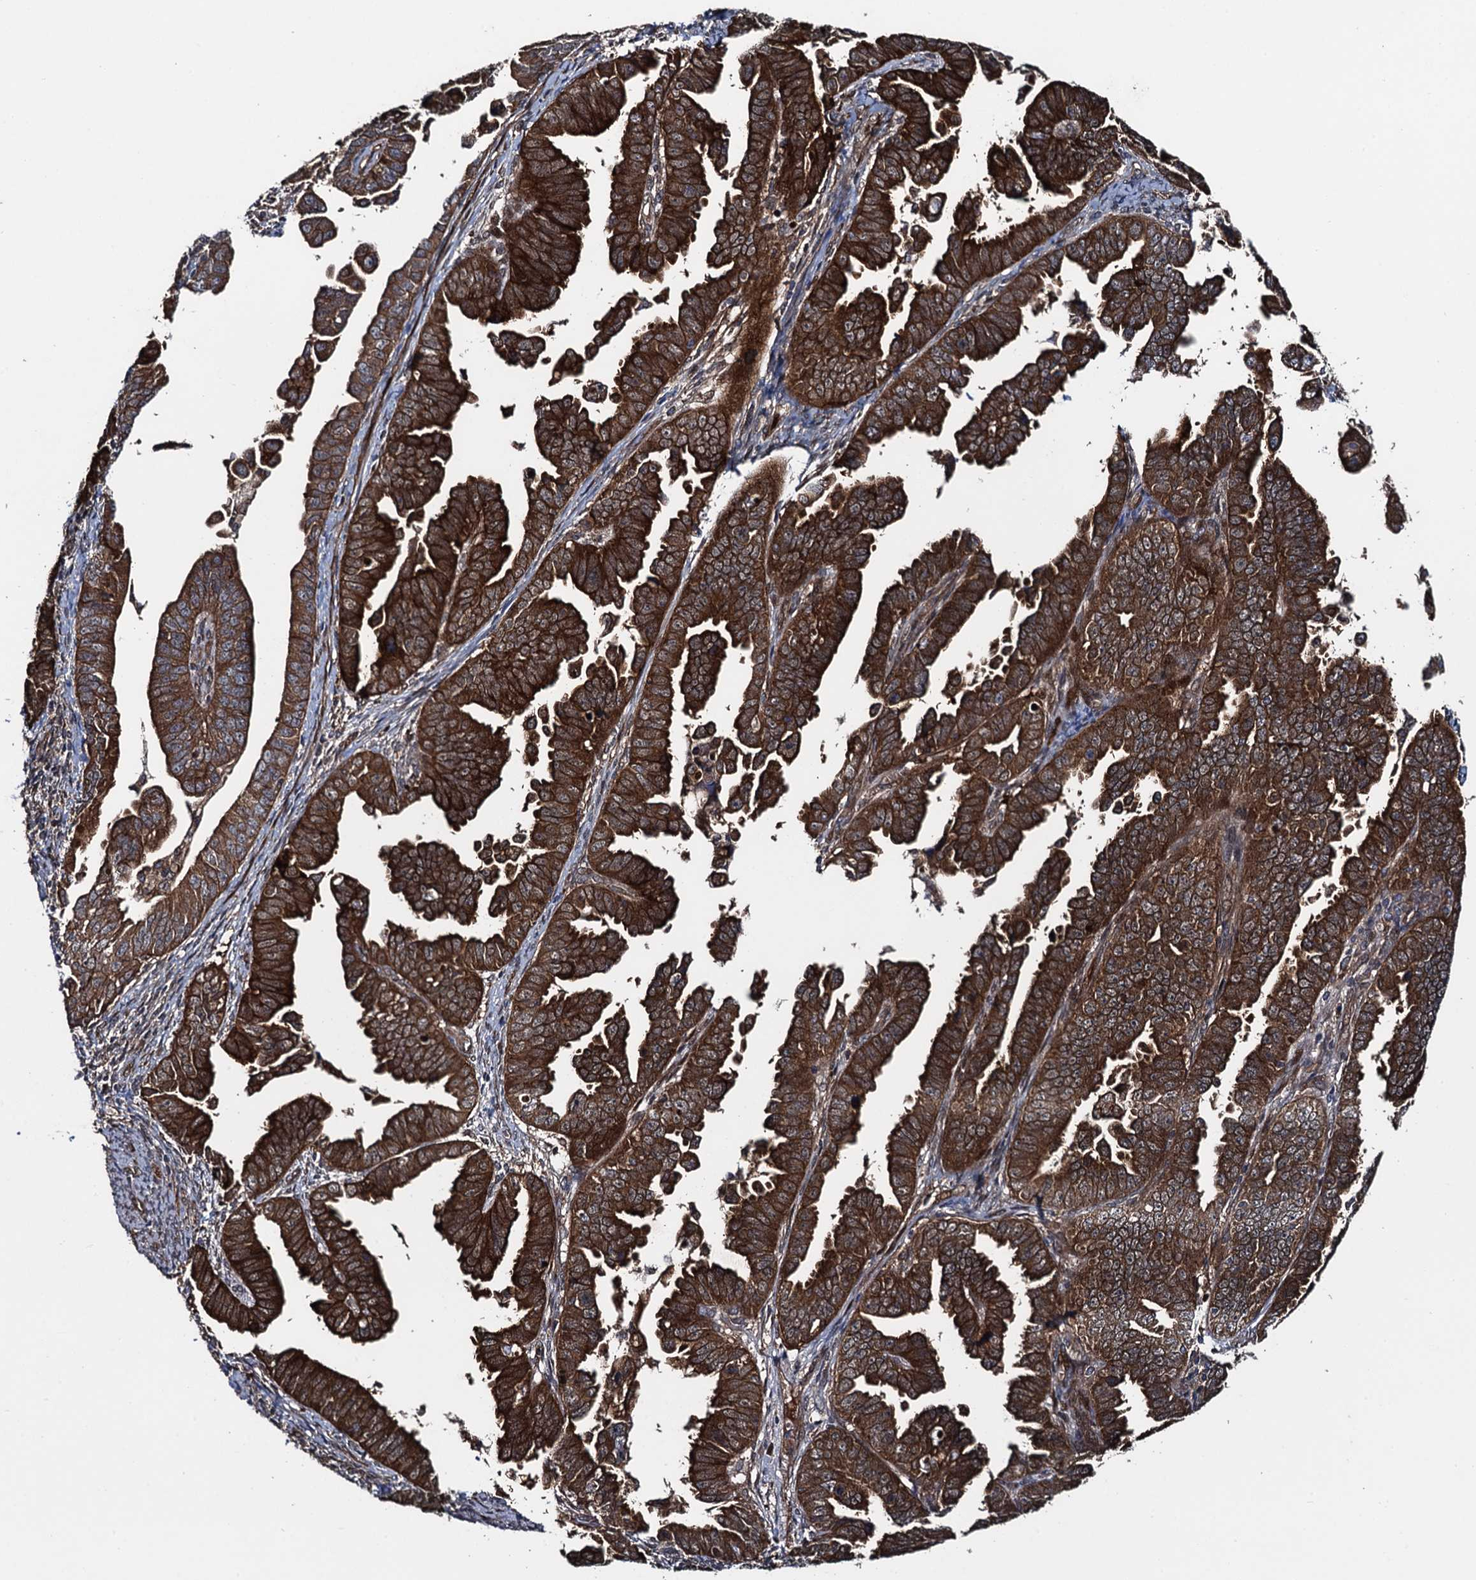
{"staining": {"intensity": "strong", "quantity": ">75%", "location": "cytoplasmic/membranous"}, "tissue": "endometrial cancer", "cell_type": "Tumor cells", "image_type": "cancer", "snomed": [{"axis": "morphology", "description": "Adenocarcinoma, NOS"}, {"axis": "topography", "description": "Endometrium"}], "caption": "Immunohistochemical staining of endometrial adenocarcinoma reveals high levels of strong cytoplasmic/membranous protein expression in approximately >75% of tumor cells.", "gene": "RHOBTB1", "patient": {"sex": "female", "age": 75}}